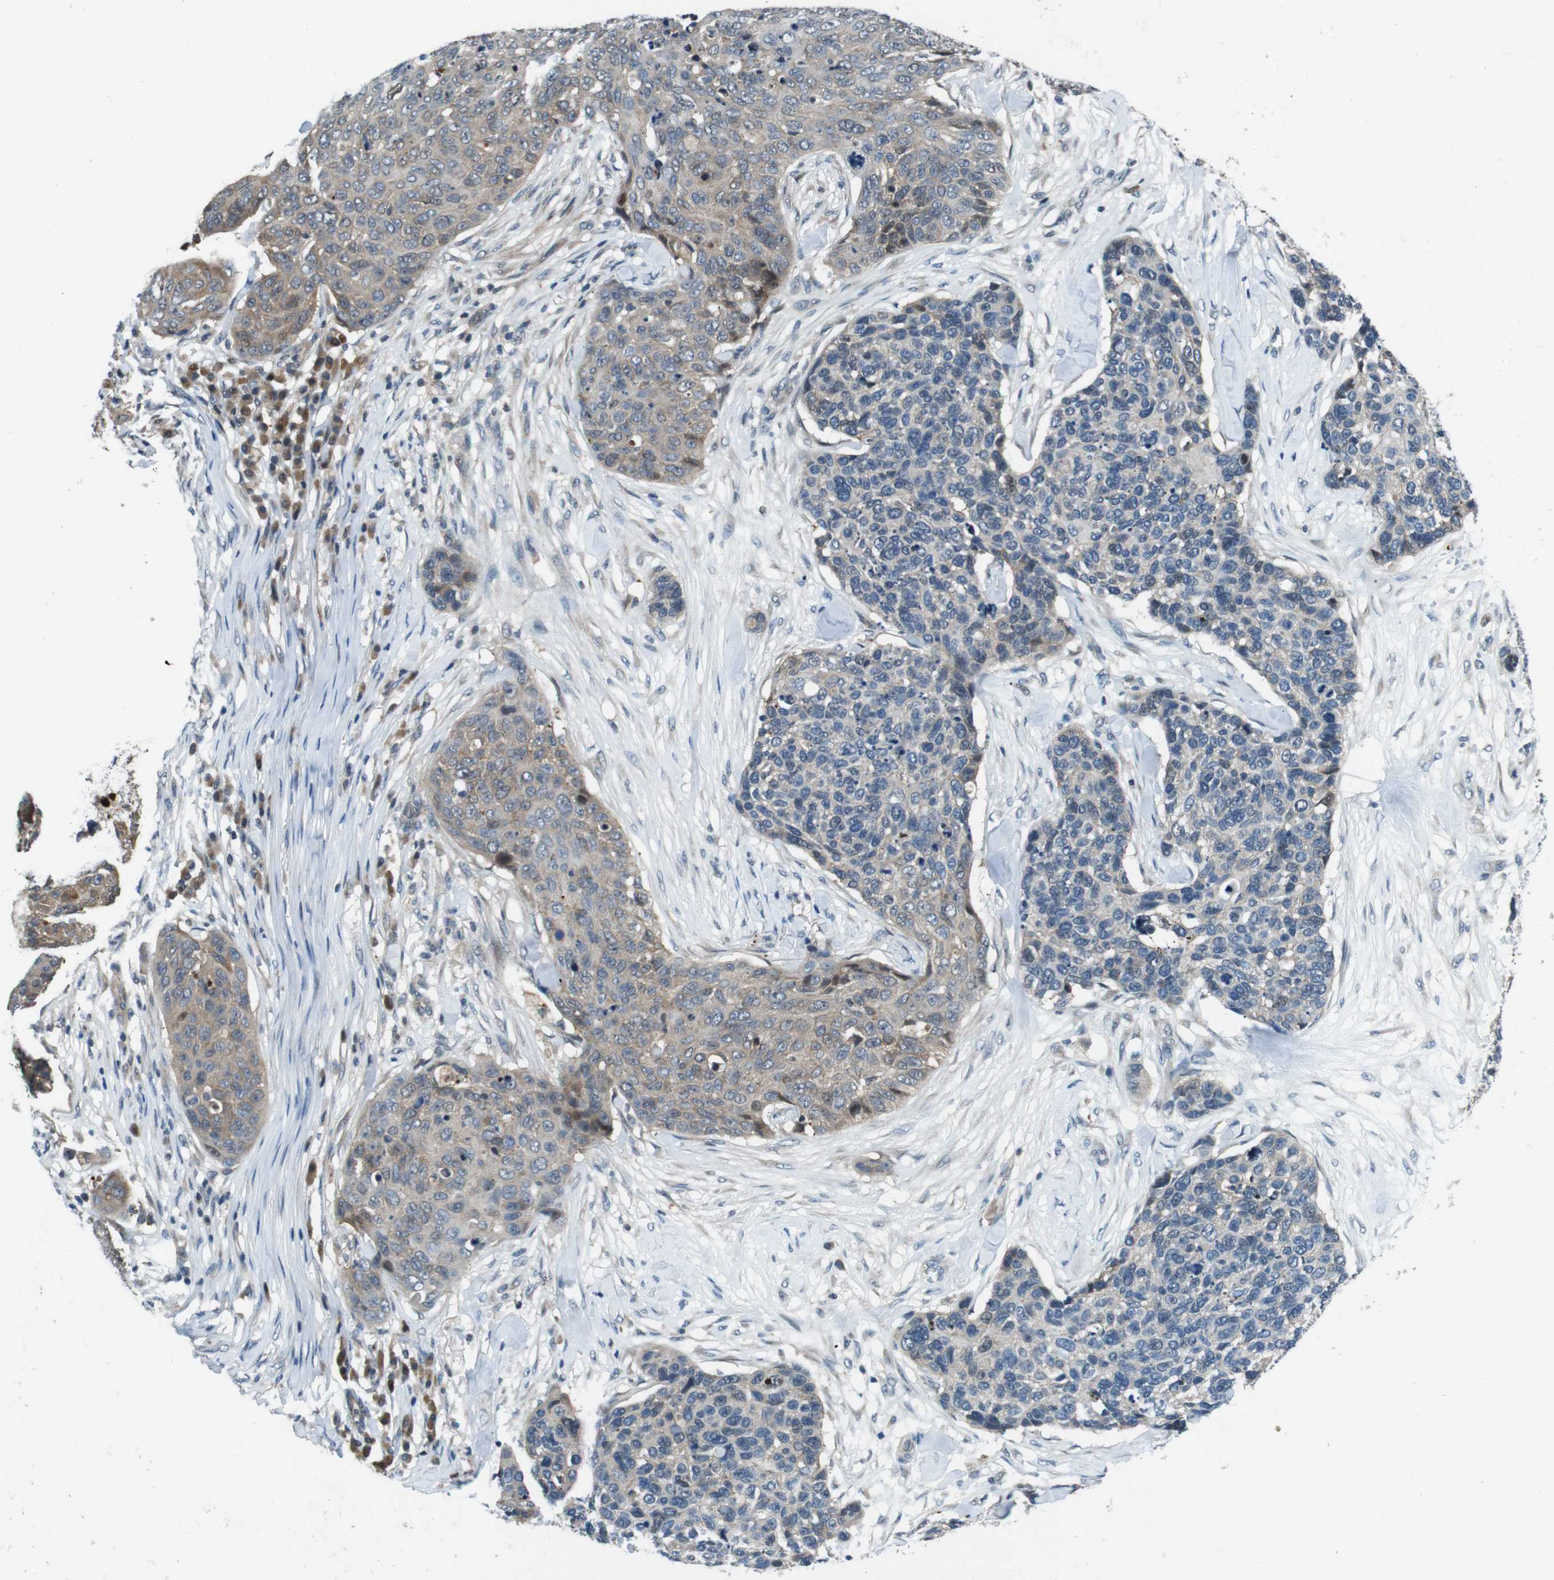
{"staining": {"intensity": "weak", "quantity": "25%-75%", "location": "cytoplasmic/membranous"}, "tissue": "skin cancer", "cell_type": "Tumor cells", "image_type": "cancer", "snomed": [{"axis": "morphology", "description": "Squamous cell carcinoma in situ, NOS"}, {"axis": "morphology", "description": "Squamous cell carcinoma, NOS"}, {"axis": "topography", "description": "Skin"}], "caption": "This is an image of immunohistochemistry staining of skin squamous cell carcinoma in situ, which shows weak expression in the cytoplasmic/membranous of tumor cells.", "gene": "LRP5", "patient": {"sex": "male", "age": 93}}